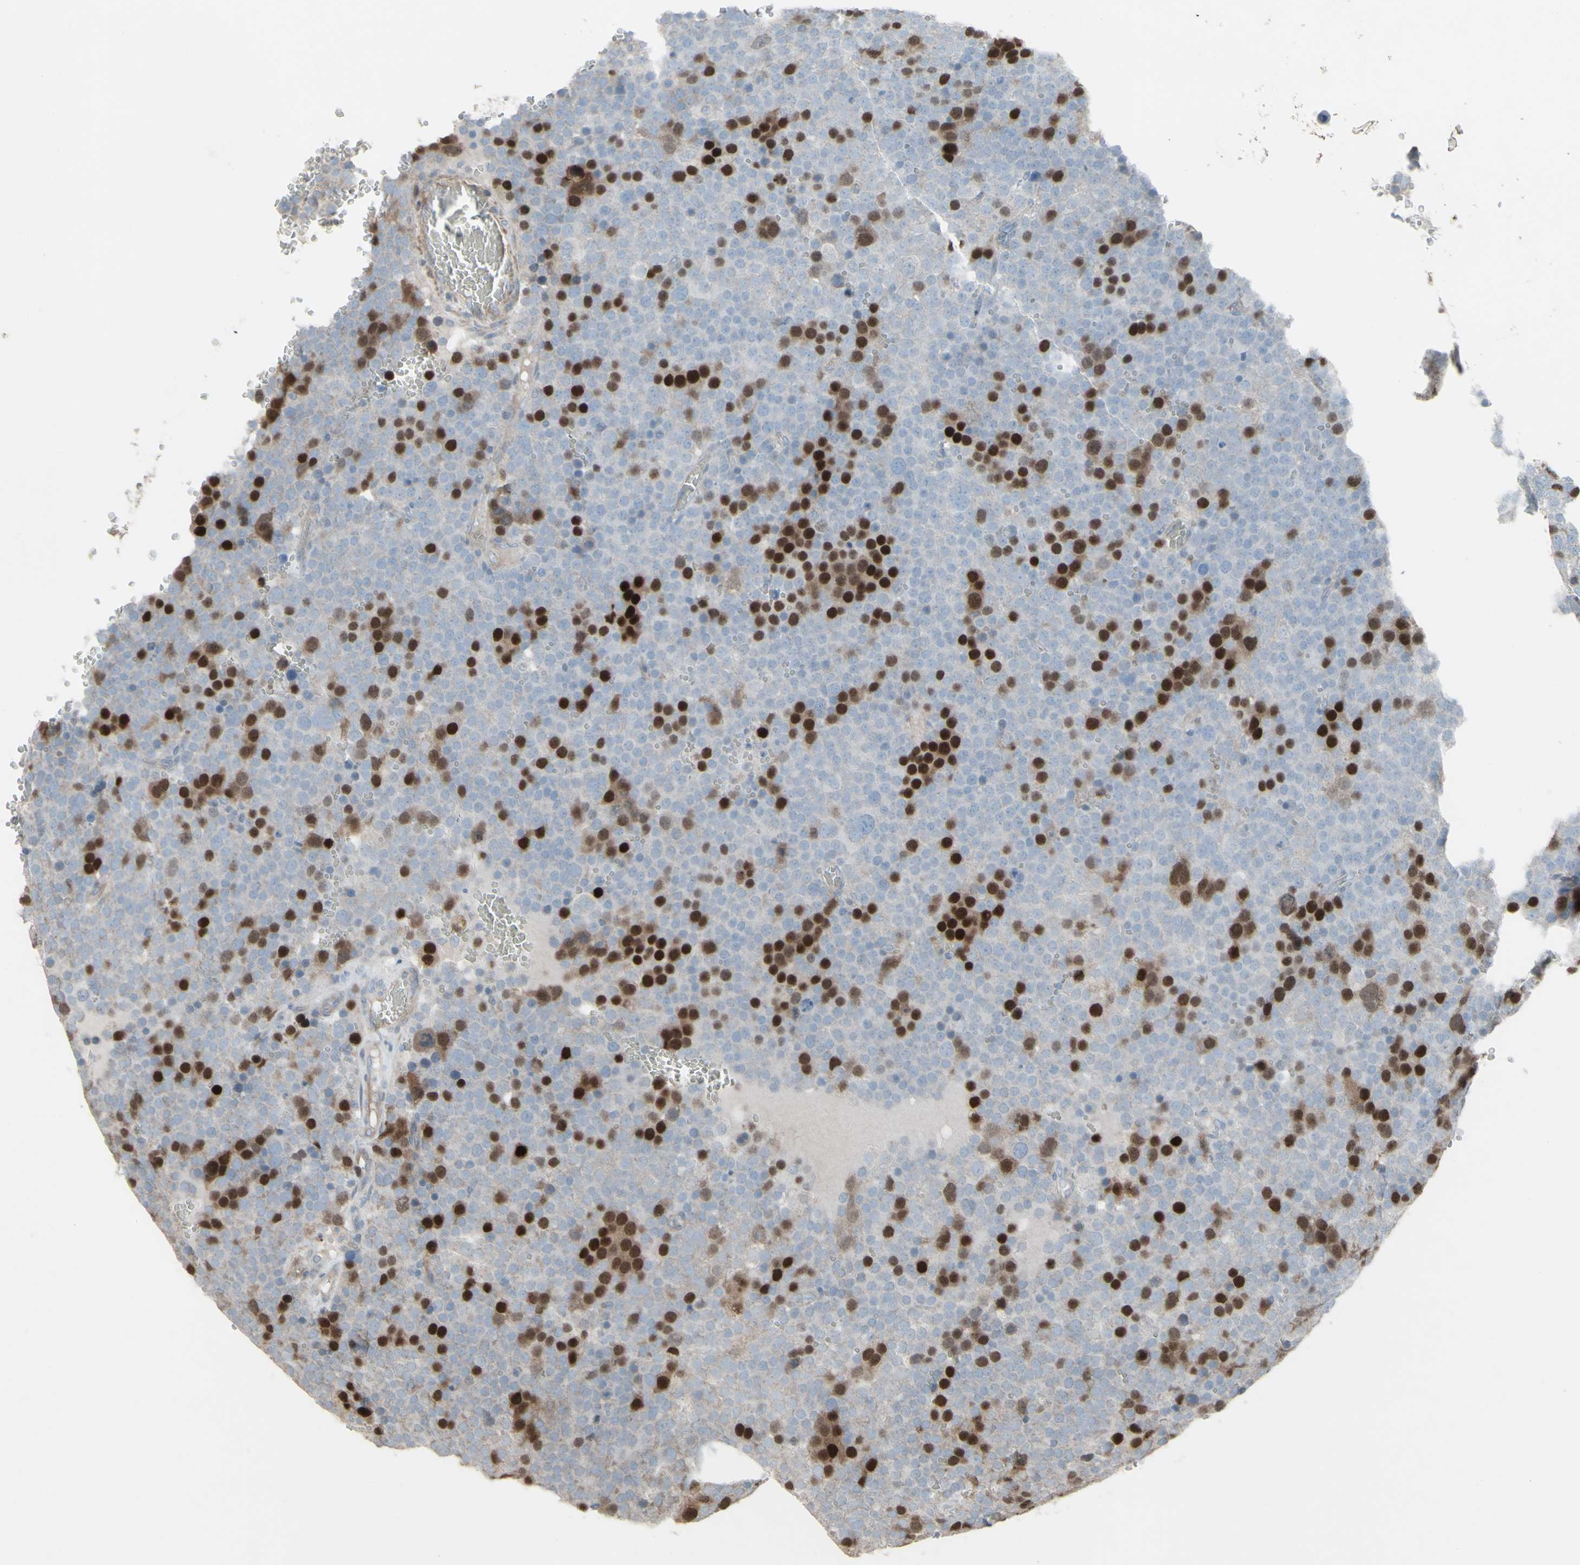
{"staining": {"intensity": "strong", "quantity": "25%-75%", "location": "nuclear"}, "tissue": "testis cancer", "cell_type": "Tumor cells", "image_type": "cancer", "snomed": [{"axis": "morphology", "description": "Seminoma, NOS"}, {"axis": "topography", "description": "Testis"}], "caption": "This is an image of IHC staining of seminoma (testis), which shows strong positivity in the nuclear of tumor cells.", "gene": "GMNN", "patient": {"sex": "male", "age": 71}}